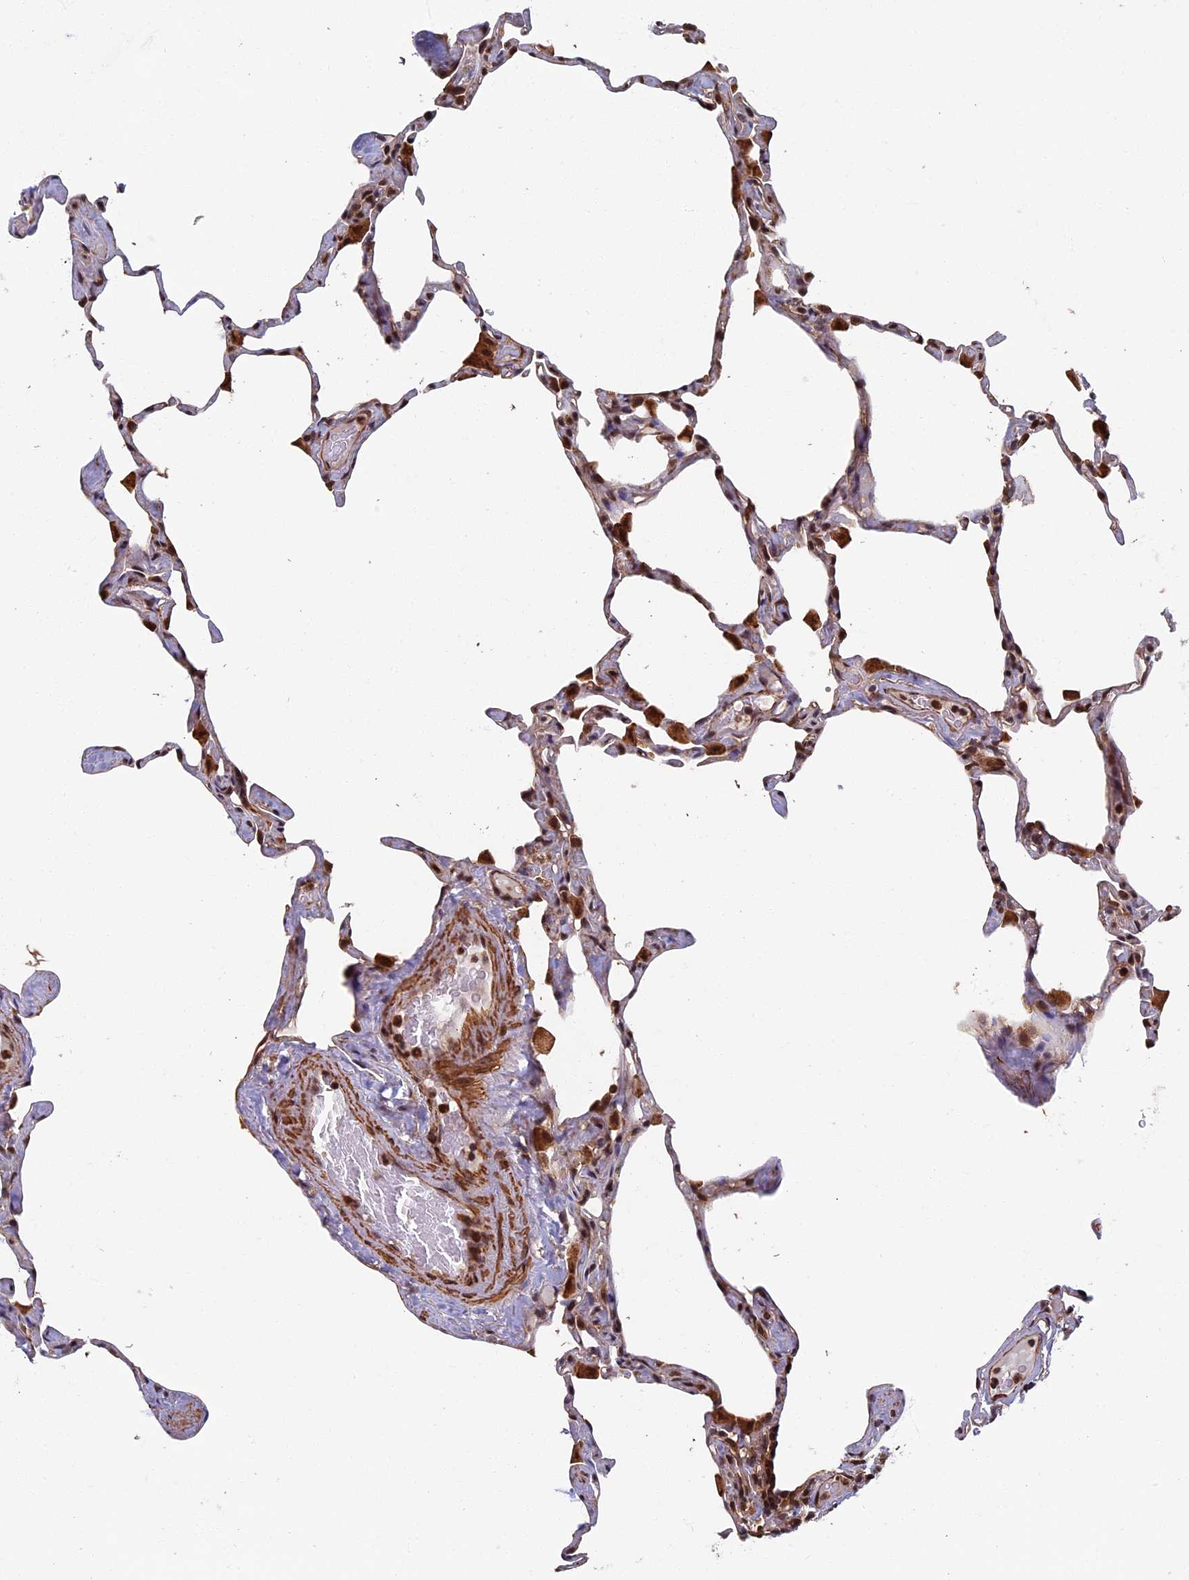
{"staining": {"intensity": "moderate", "quantity": "<25%", "location": "cytoplasmic/membranous,nuclear"}, "tissue": "lung", "cell_type": "Alveolar cells", "image_type": "normal", "snomed": [{"axis": "morphology", "description": "Normal tissue, NOS"}, {"axis": "topography", "description": "Lung"}], "caption": "The image reveals immunohistochemical staining of unremarkable lung. There is moderate cytoplasmic/membranous,nuclear expression is seen in about <25% of alveolar cells.", "gene": "CTDP1", "patient": {"sex": "male", "age": 65}}